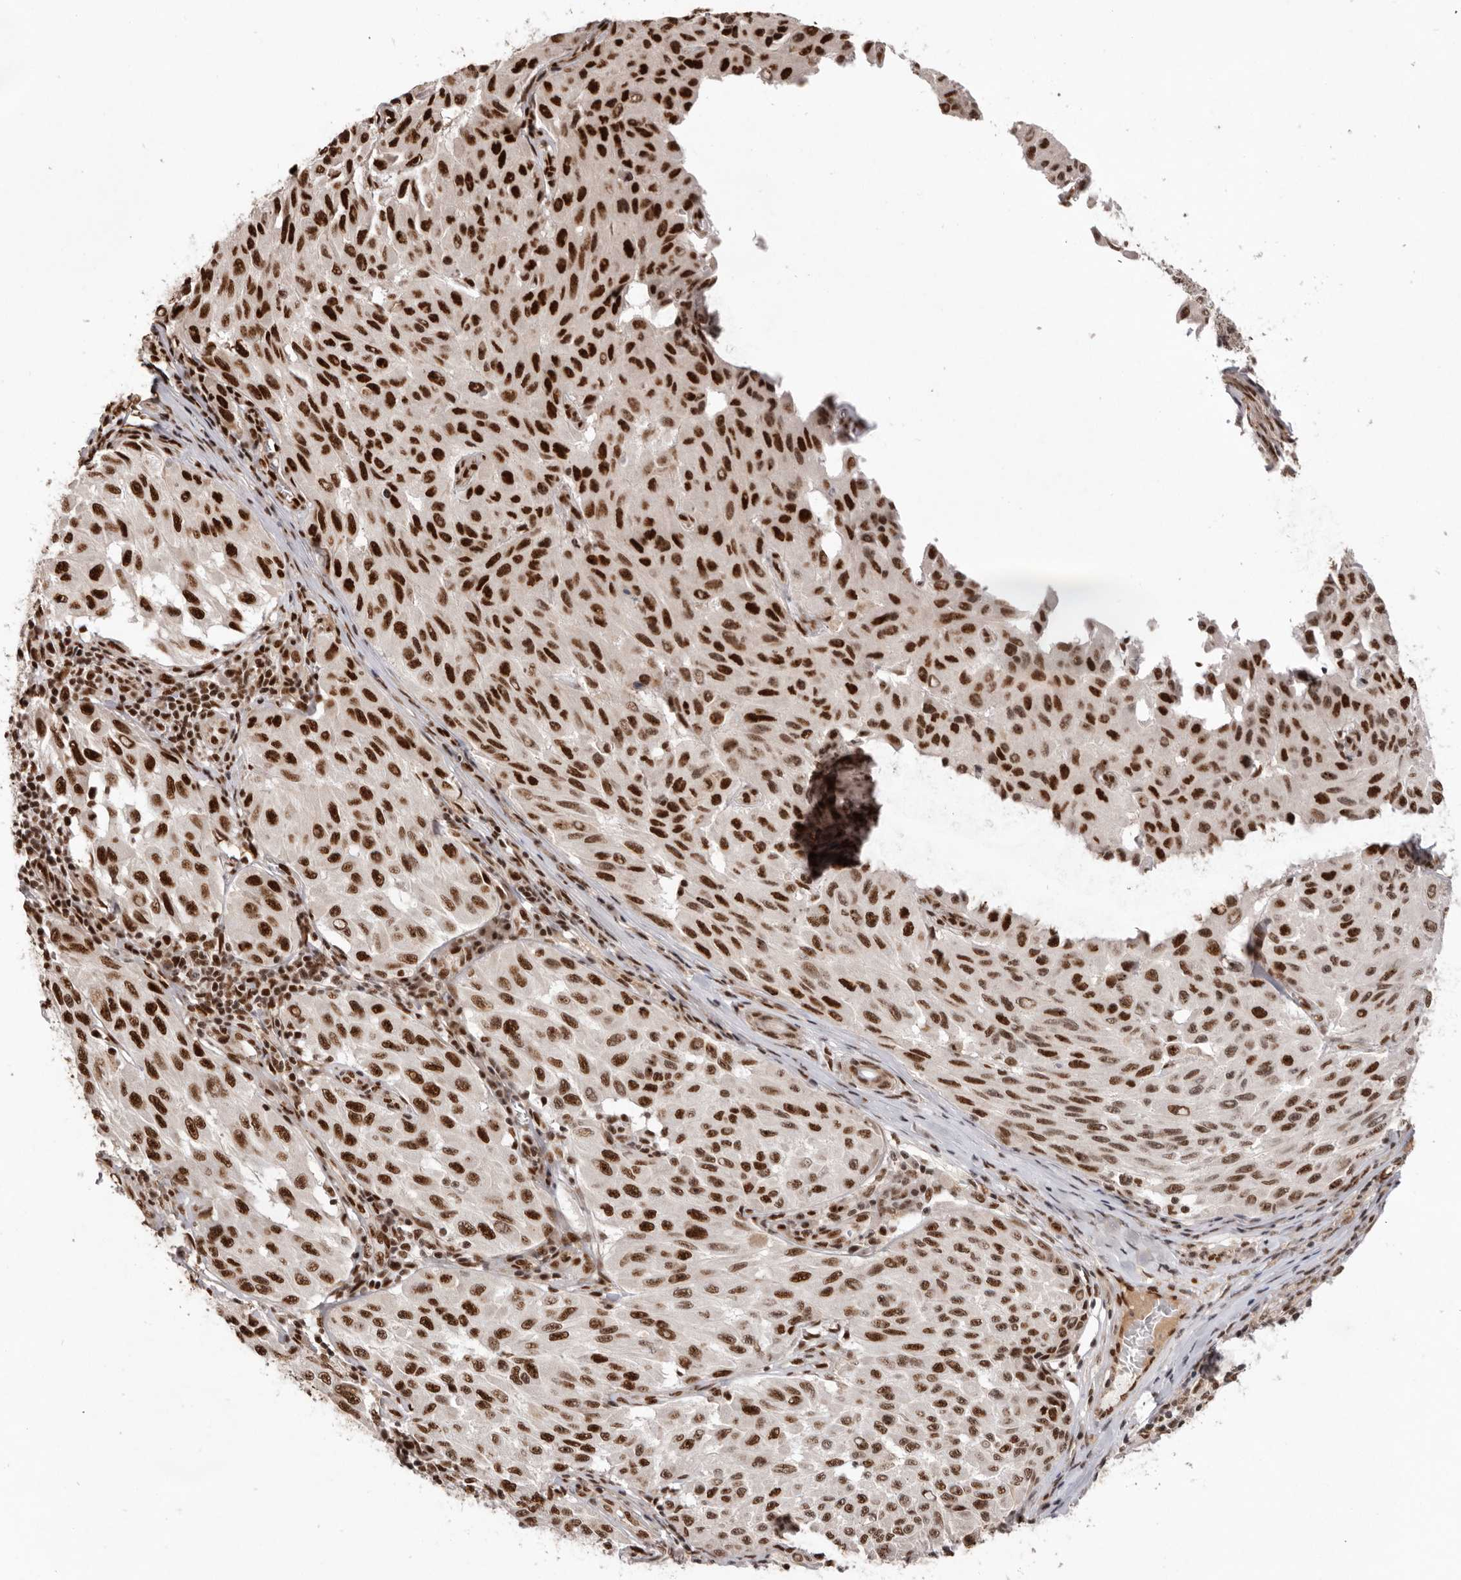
{"staining": {"intensity": "strong", "quantity": ">75%", "location": "nuclear"}, "tissue": "melanoma", "cell_type": "Tumor cells", "image_type": "cancer", "snomed": [{"axis": "morphology", "description": "Malignant melanoma, NOS"}, {"axis": "topography", "description": "Skin"}], "caption": "There is high levels of strong nuclear staining in tumor cells of malignant melanoma, as demonstrated by immunohistochemical staining (brown color).", "gene": "CHTOP", "patient": {"sex": "male", "age": 30}}